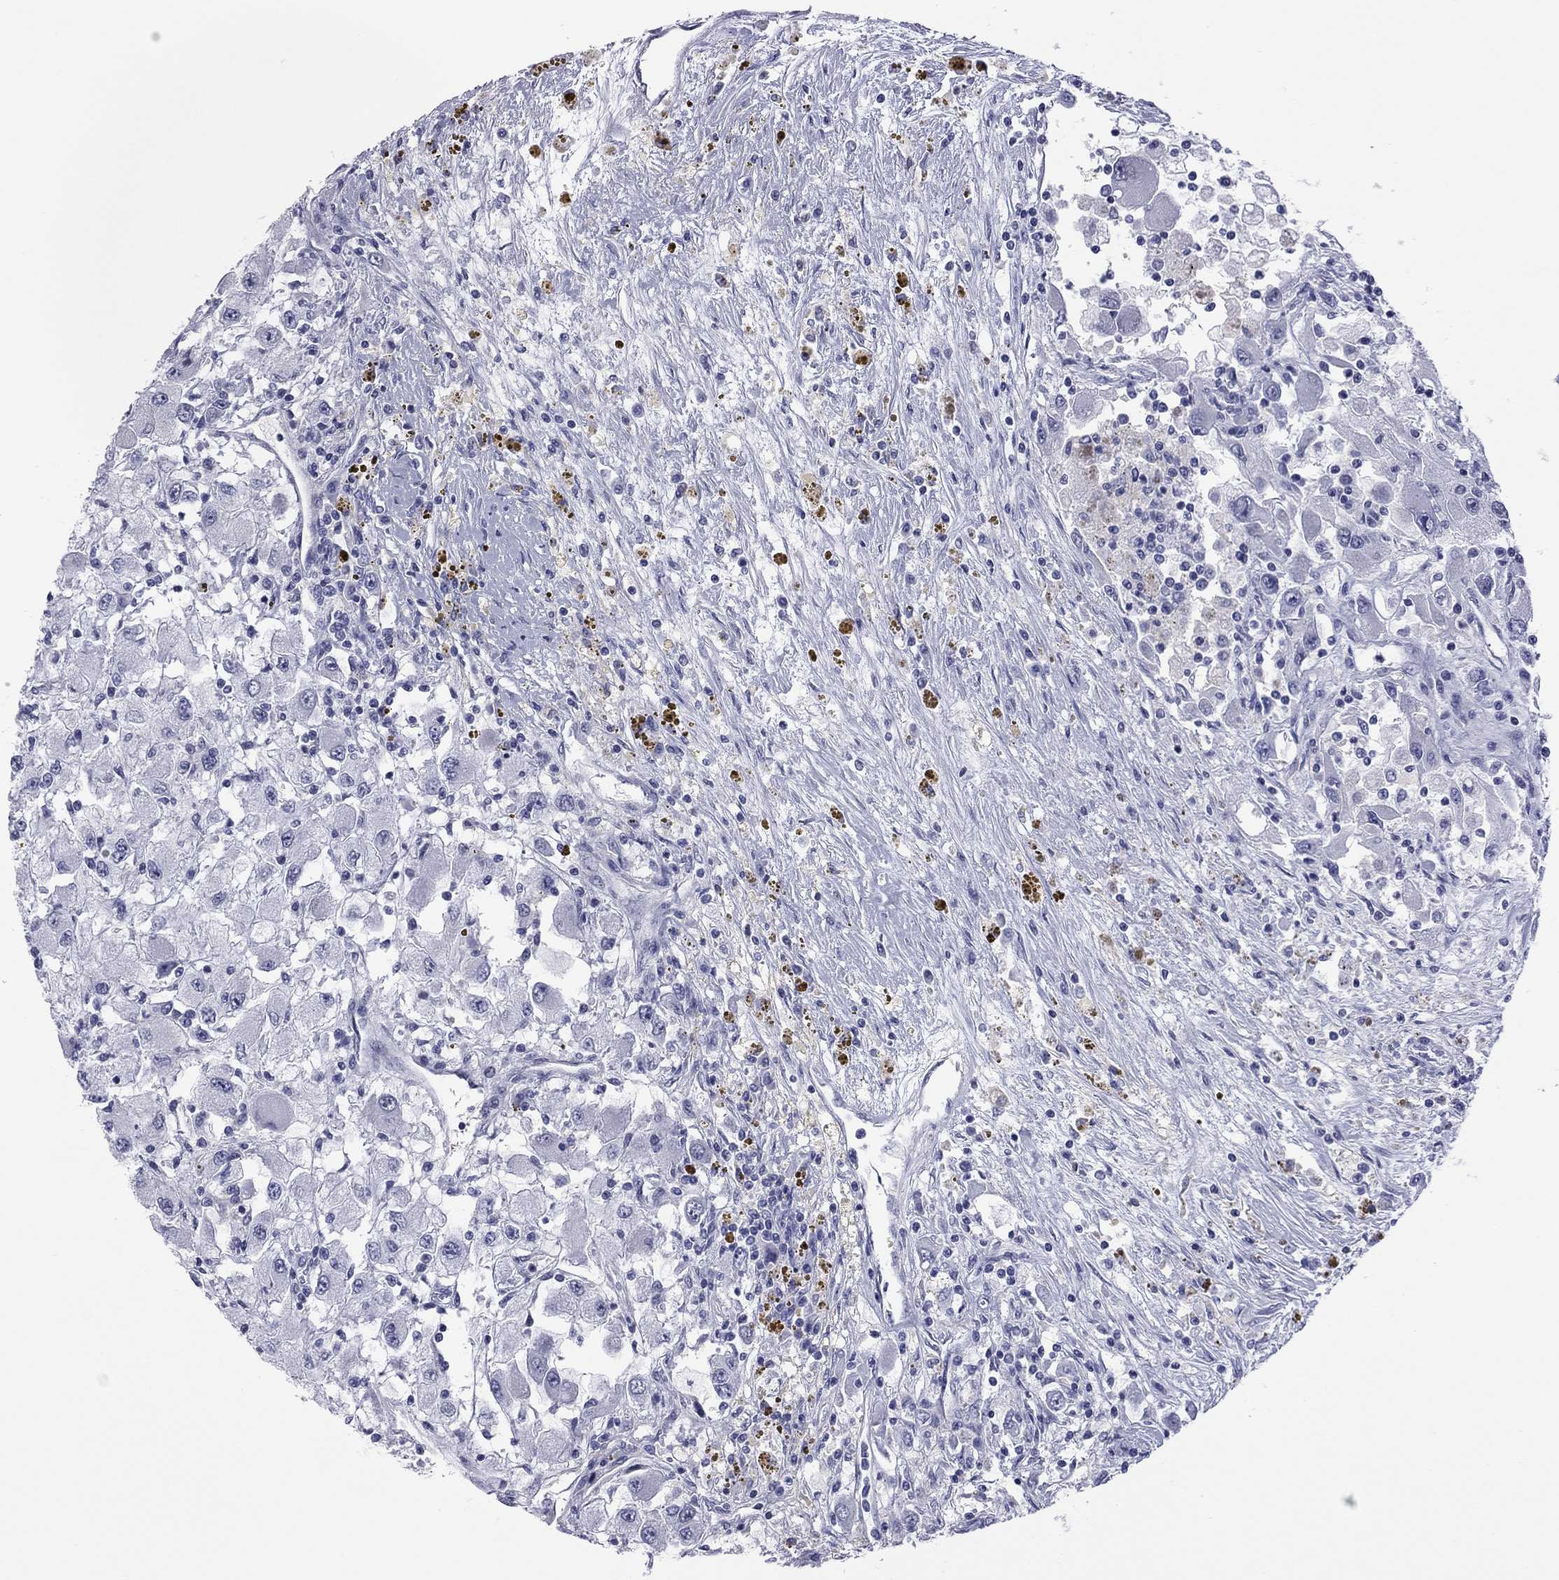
{"staining": {"intensity": "negative", "quantity": "none", "location": "none"}, "tissue": "renal cancer", "cell_type": "Tumor cells", "image_type": "cancer", "snomed": [{"axis": "morphology", "description": "Adenocarcinoma, NOS"}, {"axis": "topography", "description": "Kidney"}], "caption": "An immunohistochemistry photomicrograph of renal cancer is shown. There is no staining in tumor cells of renal cancer.", "gene": "POU5F2", "patient": {"sex": "female", "age": 67}}